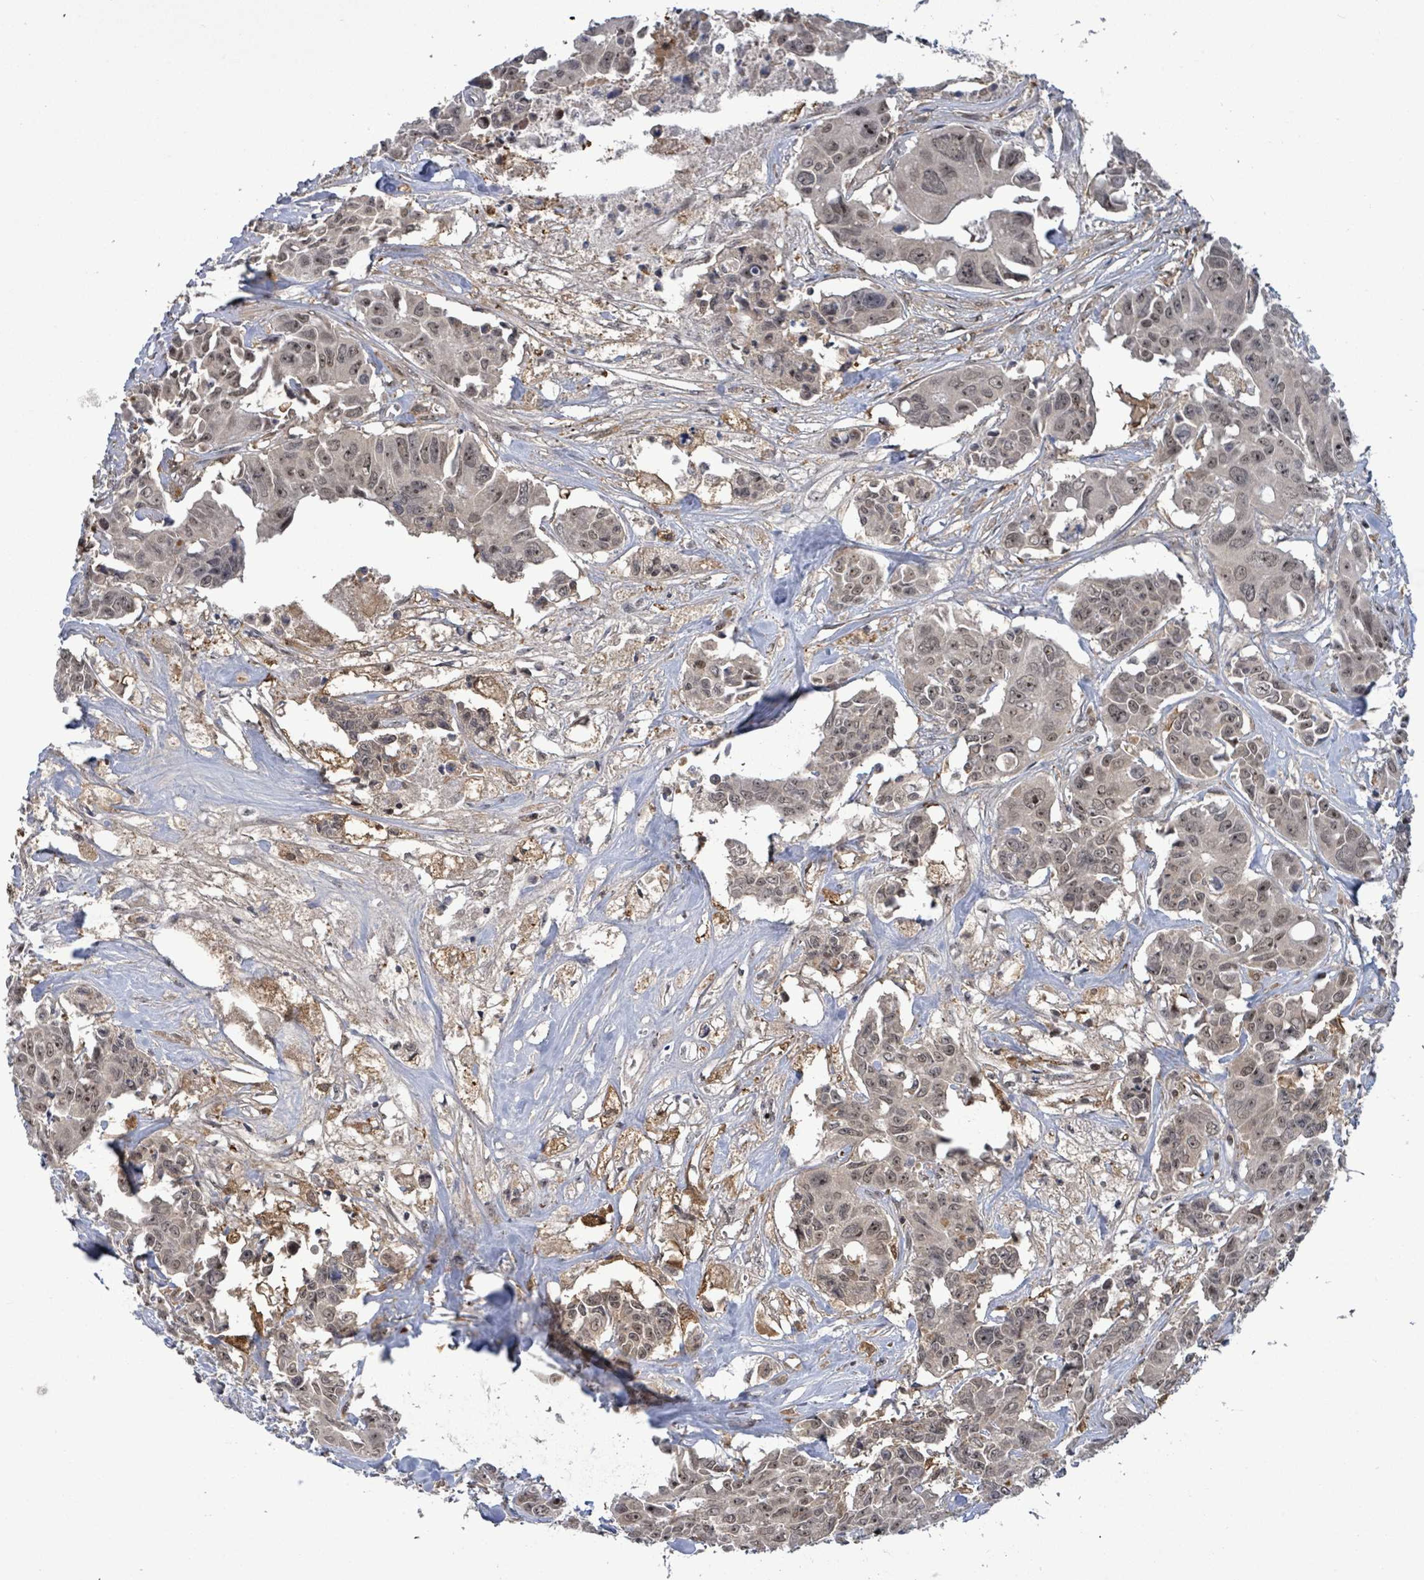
{"staining": {"intensity": "weak", "quantity": "25%-75%", "location": "nuclear"}, "tissue": "colorectal cancer", "cell_type": "Tumor cells", "image_type": "cancer", "snomed": [{"axis": "morphology", "description": "Adenocarcinoma, NOS"}, {"axis": "topography", "description": "Rectum"}], "caption": "Colorectal cancer was stained to show a protein in brown. There is low levels of weak nuclear positivity in about 25%-75% of tumor cells.", "gene": "FBXO6", "patient": {"sex": "male", "age": 87}}